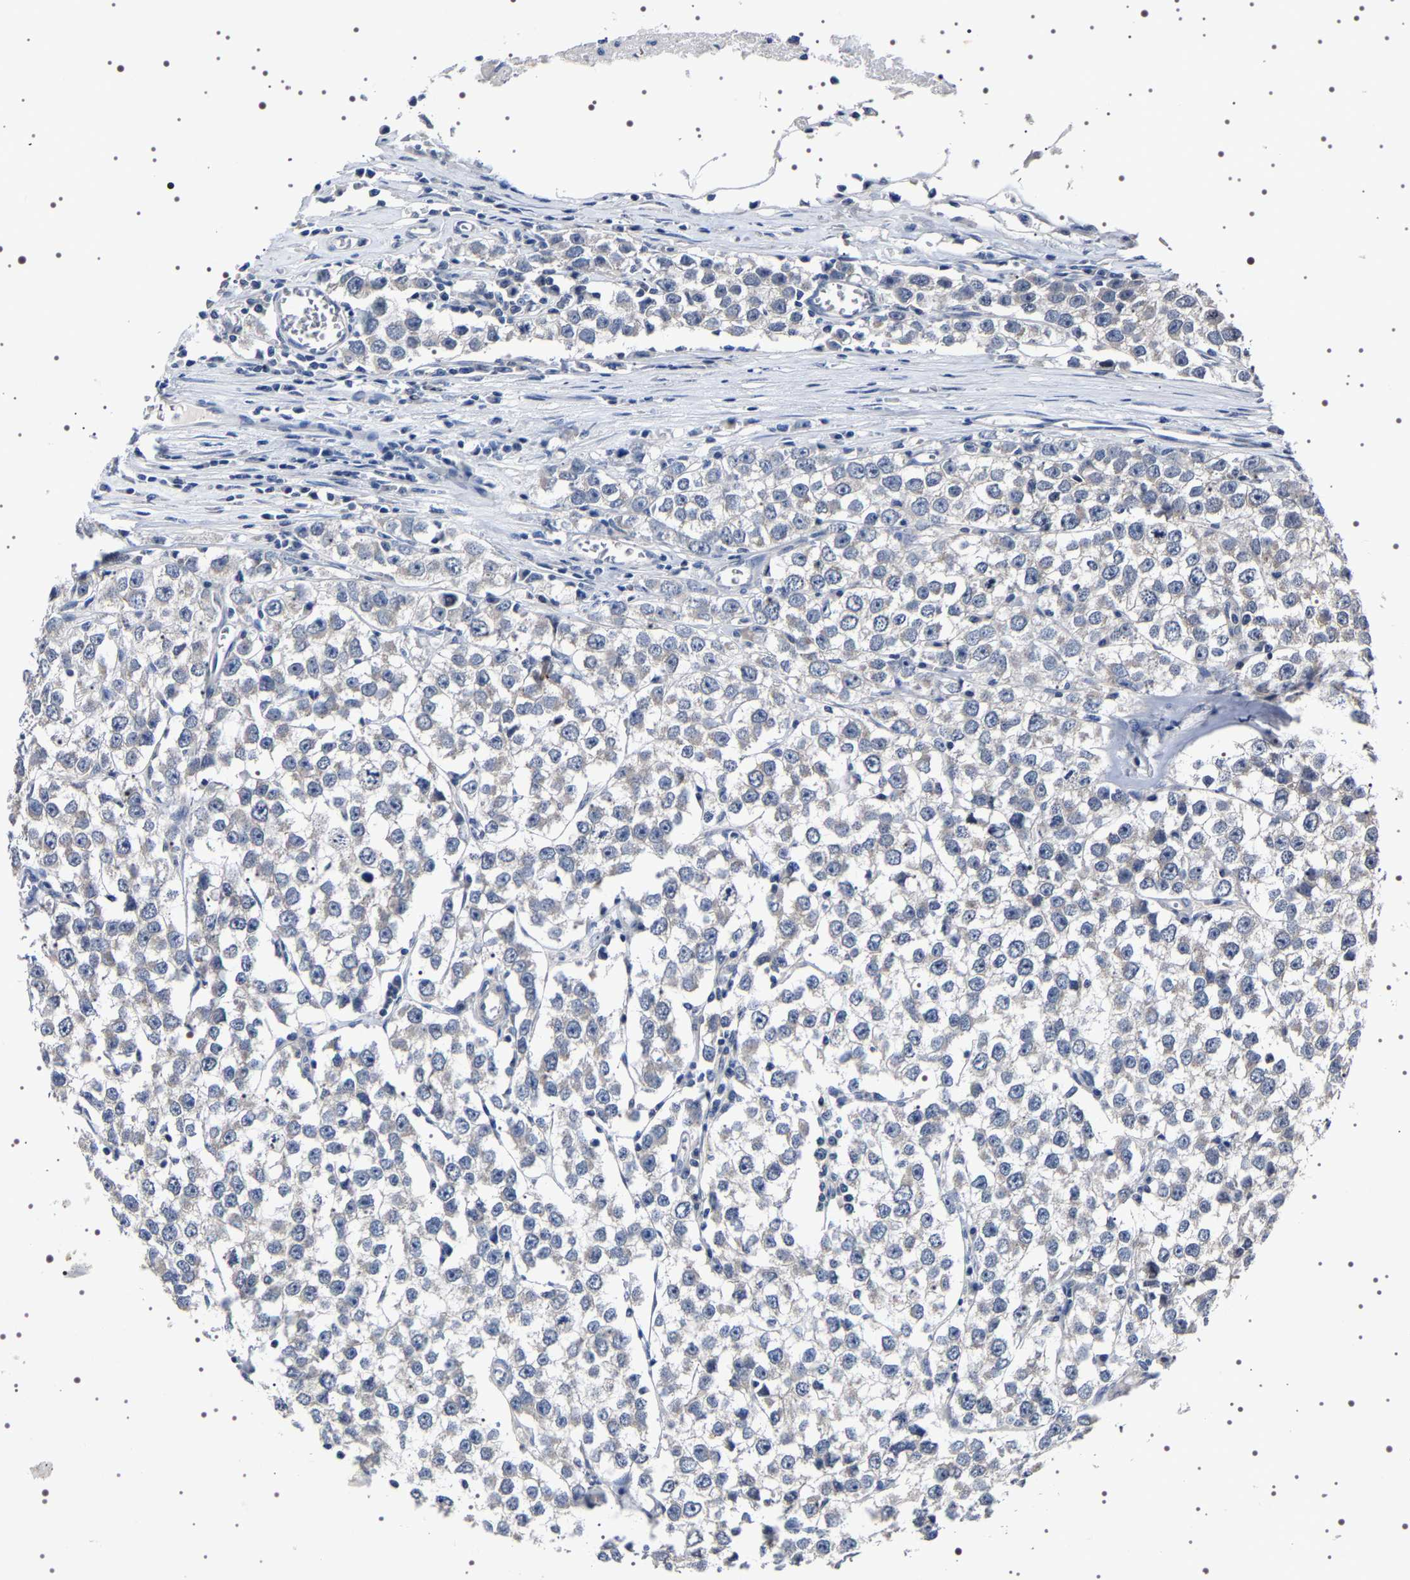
{"staining": {"intensity": "negative", "quantity": "none", "location": "none"}, "tissue": "testis cancer", "cell_type": "Tumor cells", "image_type": "cancer", "snomed": [{"axis": "morphology", "description": "Seminoma, NOS"}, {"axis": "morphology", "description": "Carcinoma, Embryonal, NOS"}, {"axis": "topography", "description": "Testis"}], "caption": "Immunohistochemistry photomicrograph of testis seminoma stained for a protein (brown), which displays no positivity in tumor cells.", "gene": "TARBP1", "patient": {"sex": "male", "age": 52}}